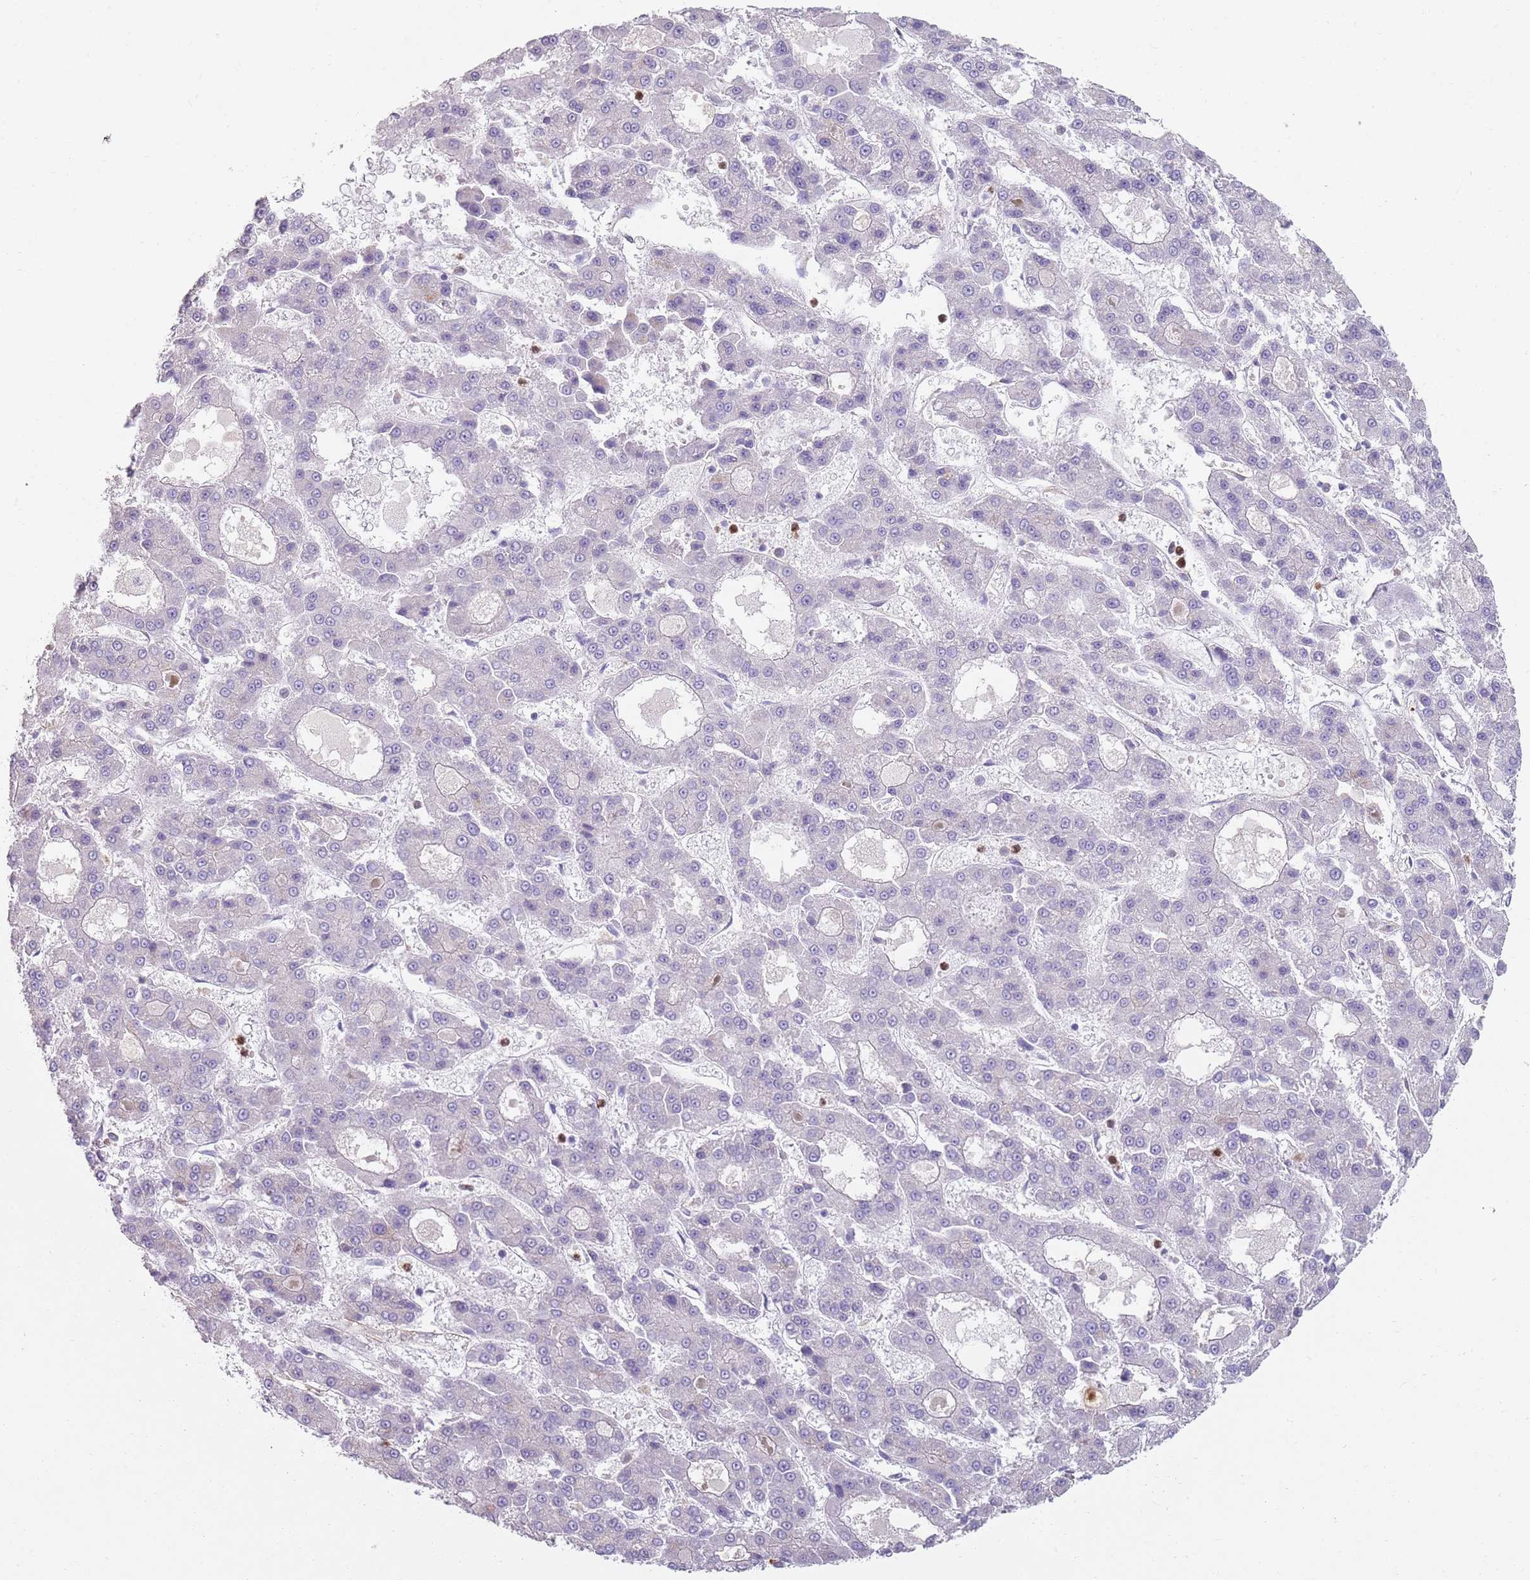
{"staining": {"intensity": "negative", "quantity": "none", "location": "none"}, "tissue": "liver cancer", "cell_type": "Tumor cells", "image_type": "cancer", "snomed": [{"axis": "morphology", "description": "Carcinoma, Hepatocellular, NOS"}, {"axis": "topography", "description": "Liver"}], "caption": "Protein analysis of liver cancer exhibits no significant staining in tumor cells. The staining is performed using DAB (3,3'-diaminobenzidine) brown chromogen with nuclei counter-stained in using hematoxylin.", "gene": "PHLPP2", "patient": {"sex": "male", "age": 70}}